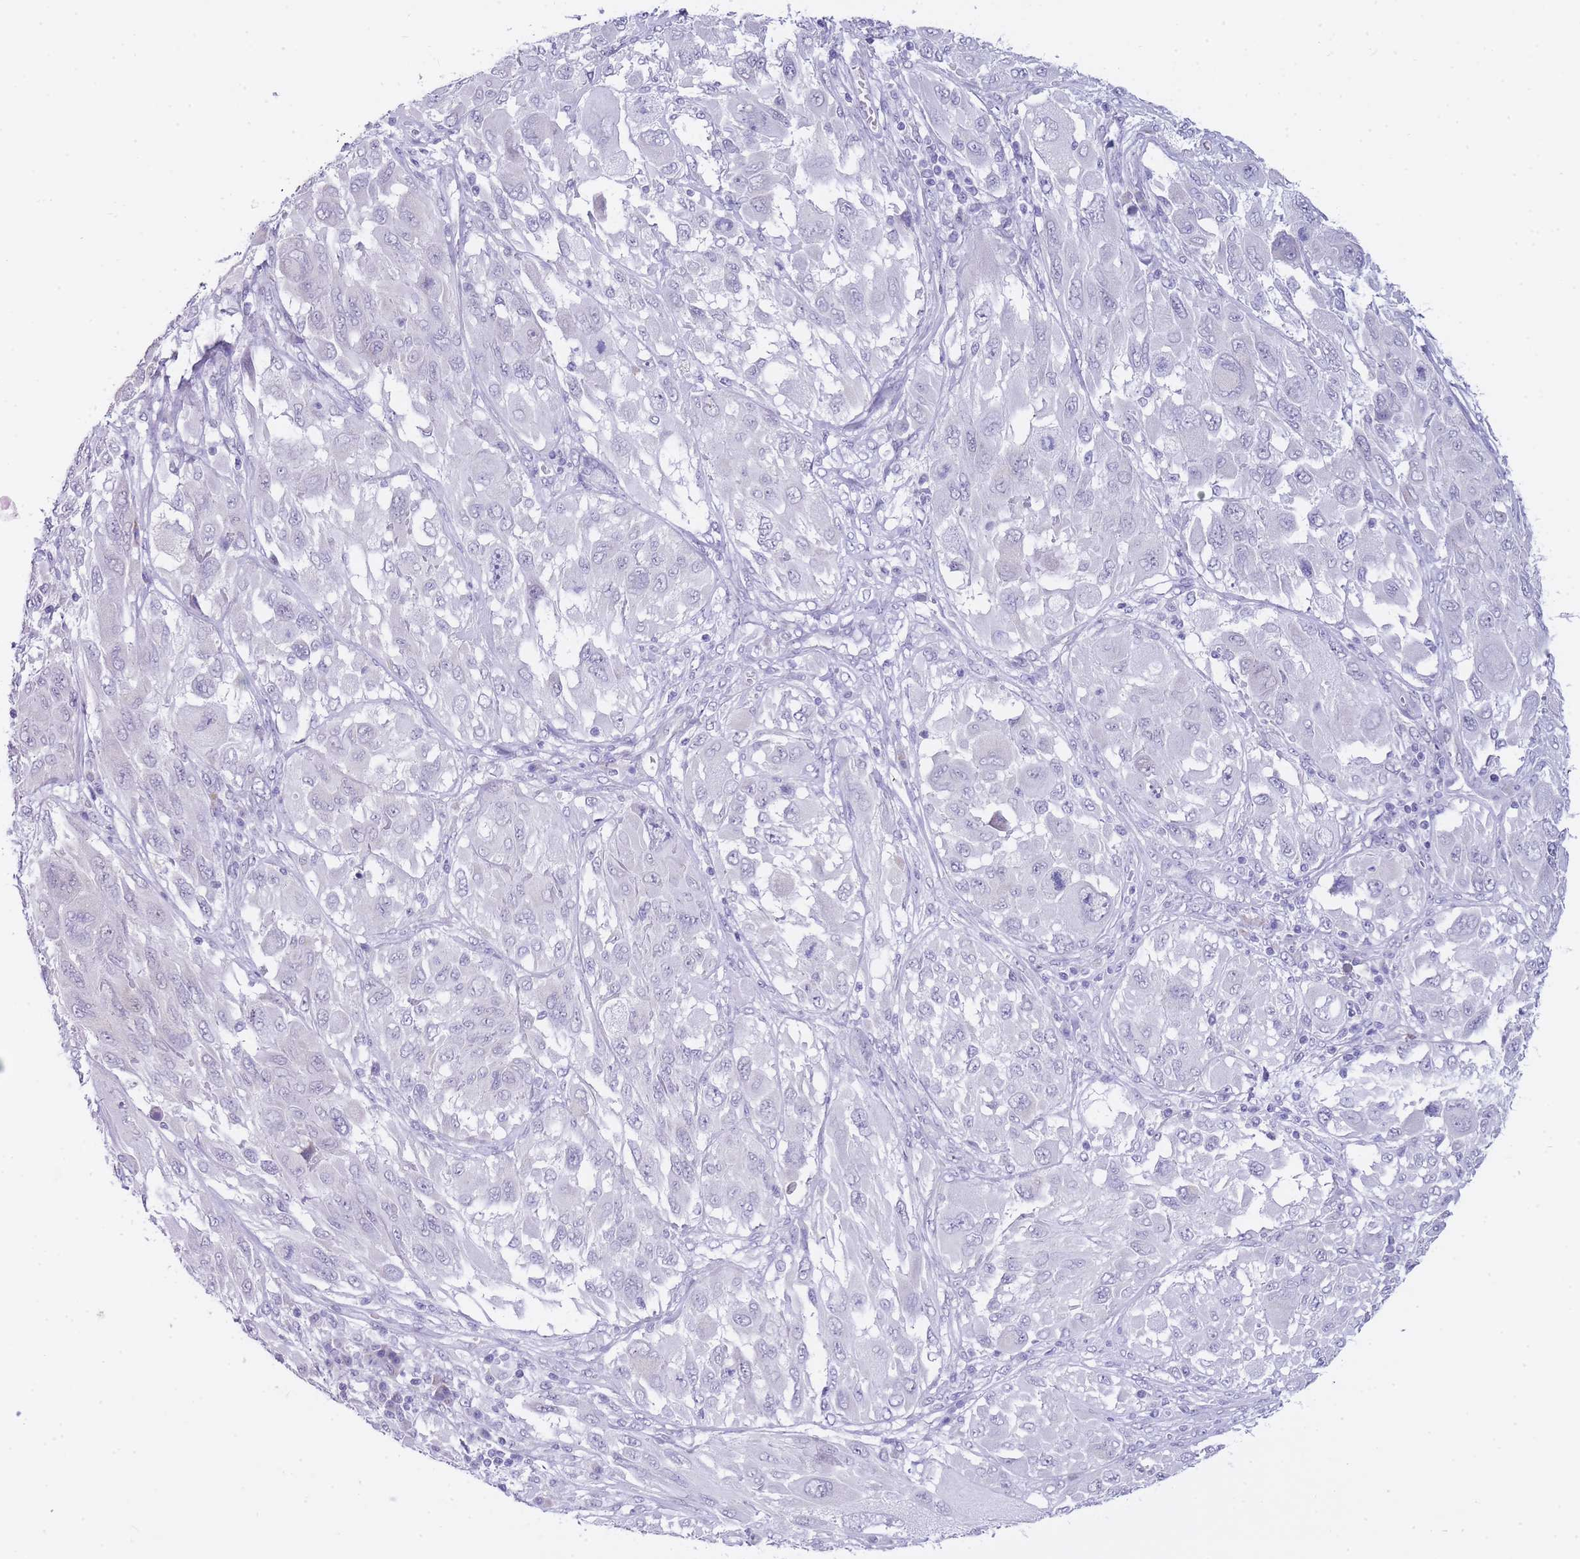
{"staining": {"intensity": "negative", "quantity": "none", "location": "none"}, "tissue": "melanoma", "cell_type": "Tumor cells", "image_type": "cancer", "snomed": [{"axis": "morphology", "description": "Malignant melanoma, NOS"}, {"axis": "topography", "description": "Skin"}], "caption": "Tumor cells show no significant protein staining in melanoma.", "gene": "FRAT2", "patient": {"sex": "female", "age": 91}}